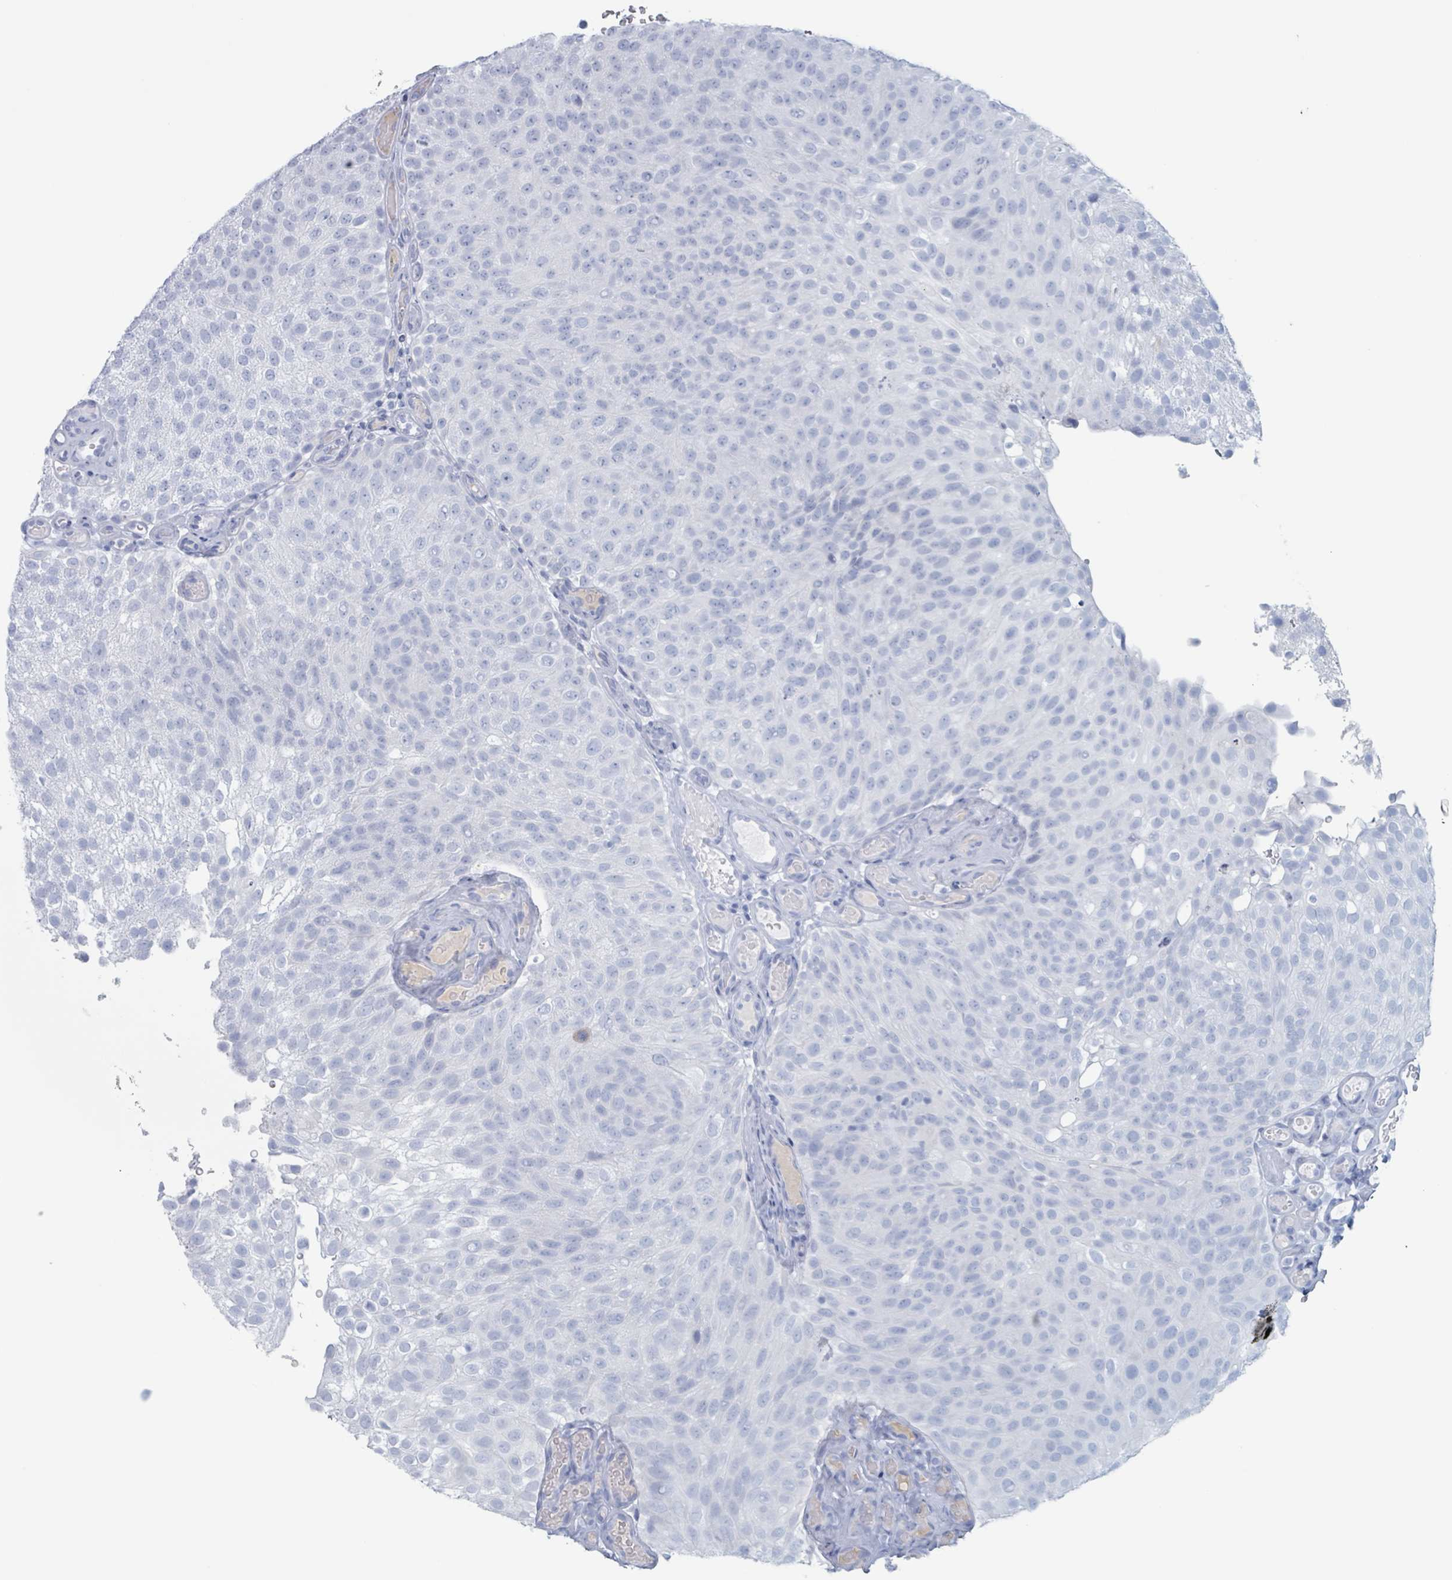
{"staining": {"intensity": "negative", "quantity": "none", "location": "none"}, "tissue": "urothelial cancer", "cell_type": "Tumor cells", "image_type": "cancer", "snomed": [{"axis": "morphology", "description": "Urothelial carcinoma, Low grade"}, {"axis": "topography", "description": "Urinary bladder"}], "caption": "This is an immunohistochemistry (IHC) micrograph of human urothelial cancer. There is no expression in tumor cells.", "gene": "KLK4", "patient": {"sex": "male", "age": 78}}